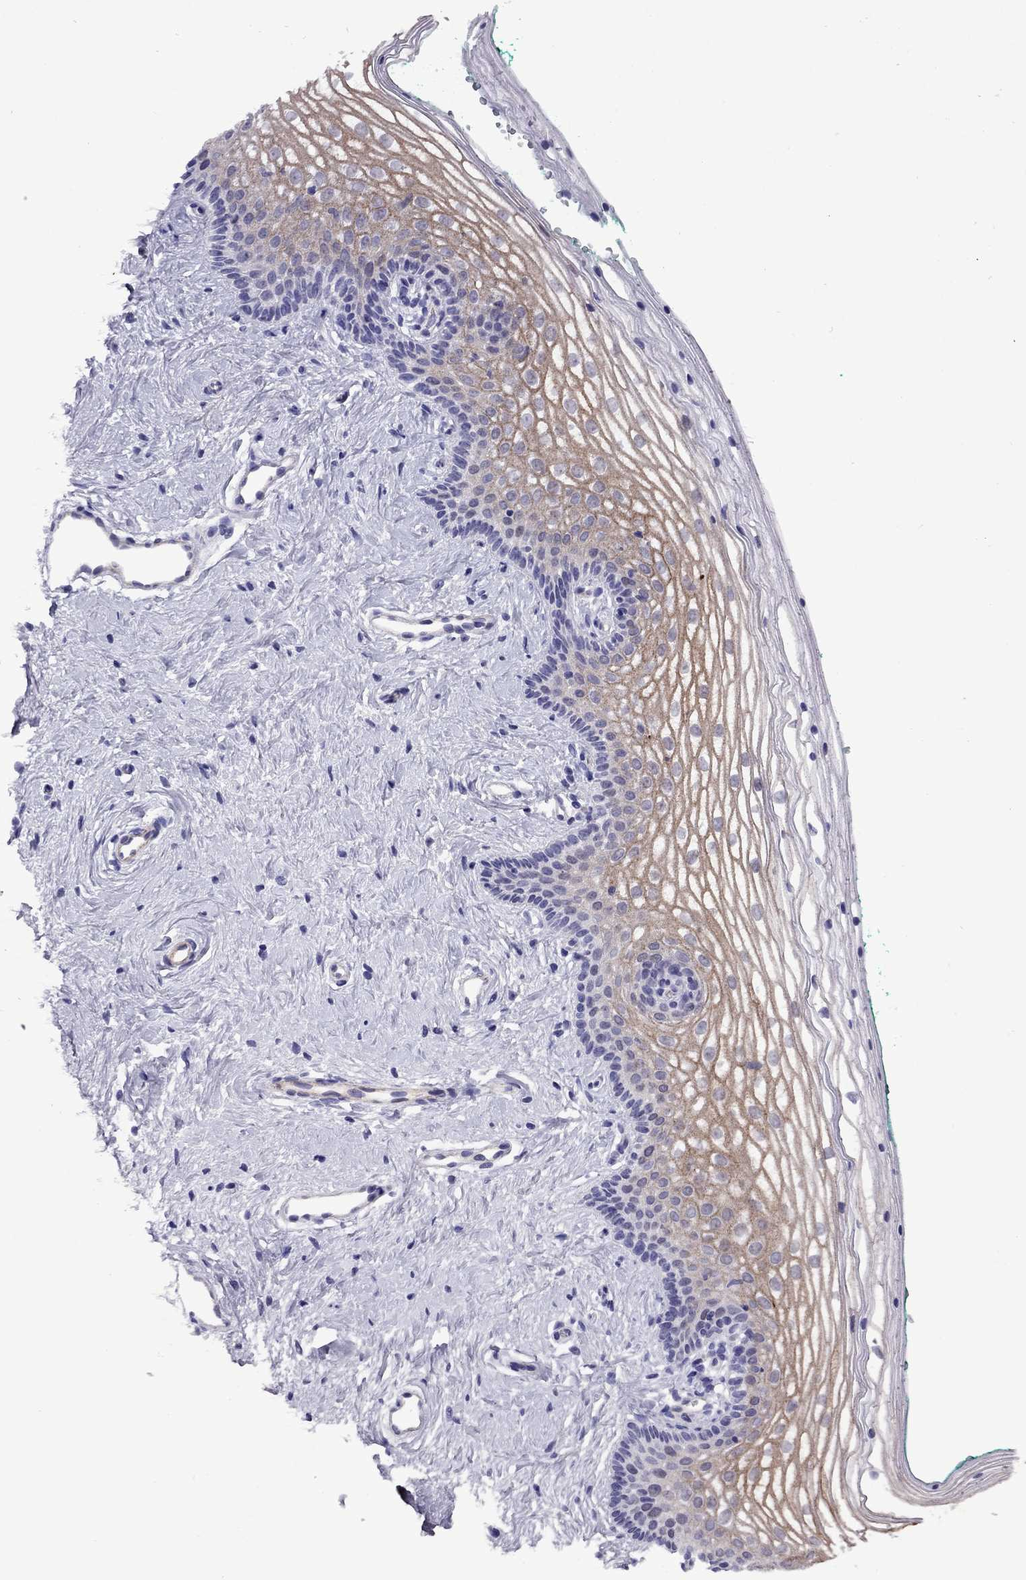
{"staining": {"intensity": "moderate", "quantity": "25%-75%", "location": "cytoplasmic/membranous"}, "tissue": "vagina", "cell_type": "Squamous epithelial cells", "image_type": "normal", "snomed": [{"axis": "morphology", "description": "Normal tissue, NOS"}, {"axis": "topography", "description": "Vagina"}], "caption": "A brown stain shows moderate cytoplasmic/membranous expression of a protein in squamous epithelial cells of benign human vagina.", "gene": "CHRNA5", "patient": {"sex": "female", "age": 36}}